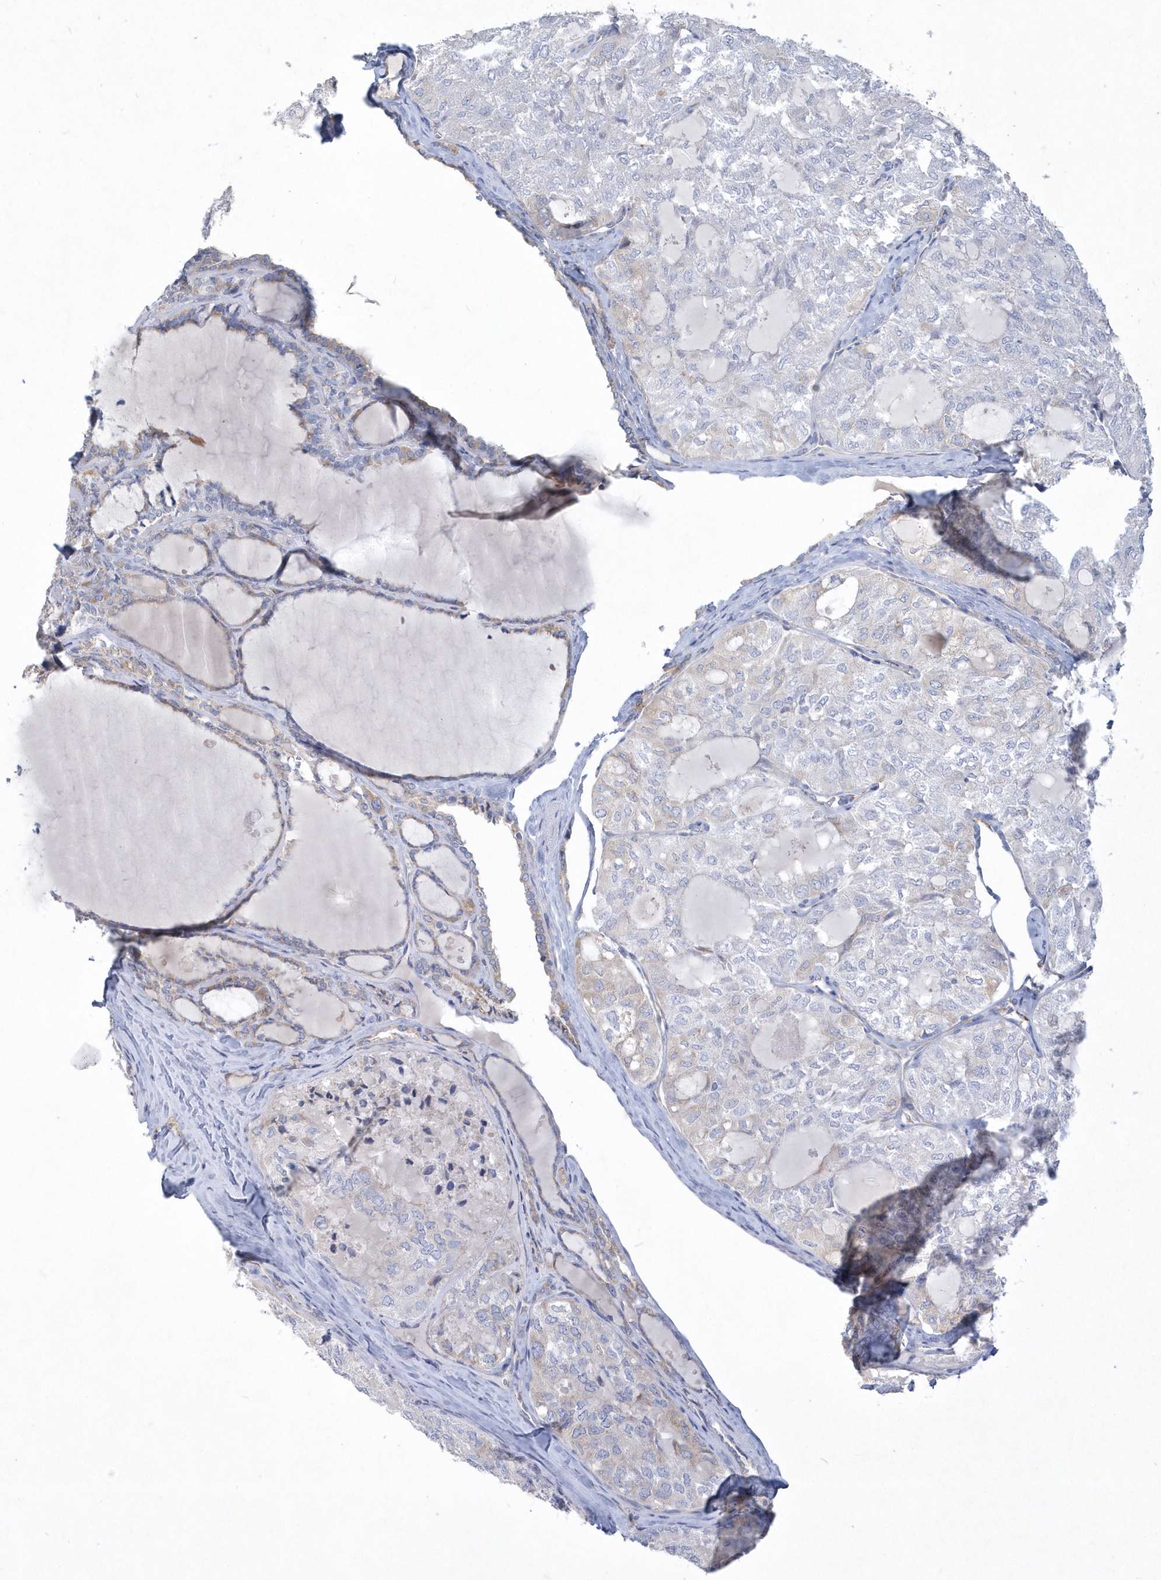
{"staining": {"intensity": "weak", "quantity": "<25%", "location": "cytoplasmic/membranous"}, "tissue": "thyroid cancer", "cell_type": "Tumor cells", "image_type": "cancer", "snomed": [{"axis": "morphology", "description": "Follicular adenoma carcinoma, NOS"}, {"axis": "topography", "description": "Thyroid gland"}], "caption": "This micrograph is of follicular adenoma carcinoma (thyroid) stained with immunohistochemistry (IHC) to label a protein in brown with the nuclei are counter-stained blue. There is no expression in tumor cells.", "gene": "DGAT1", "patient": {"sex": "male", "age": 75}}